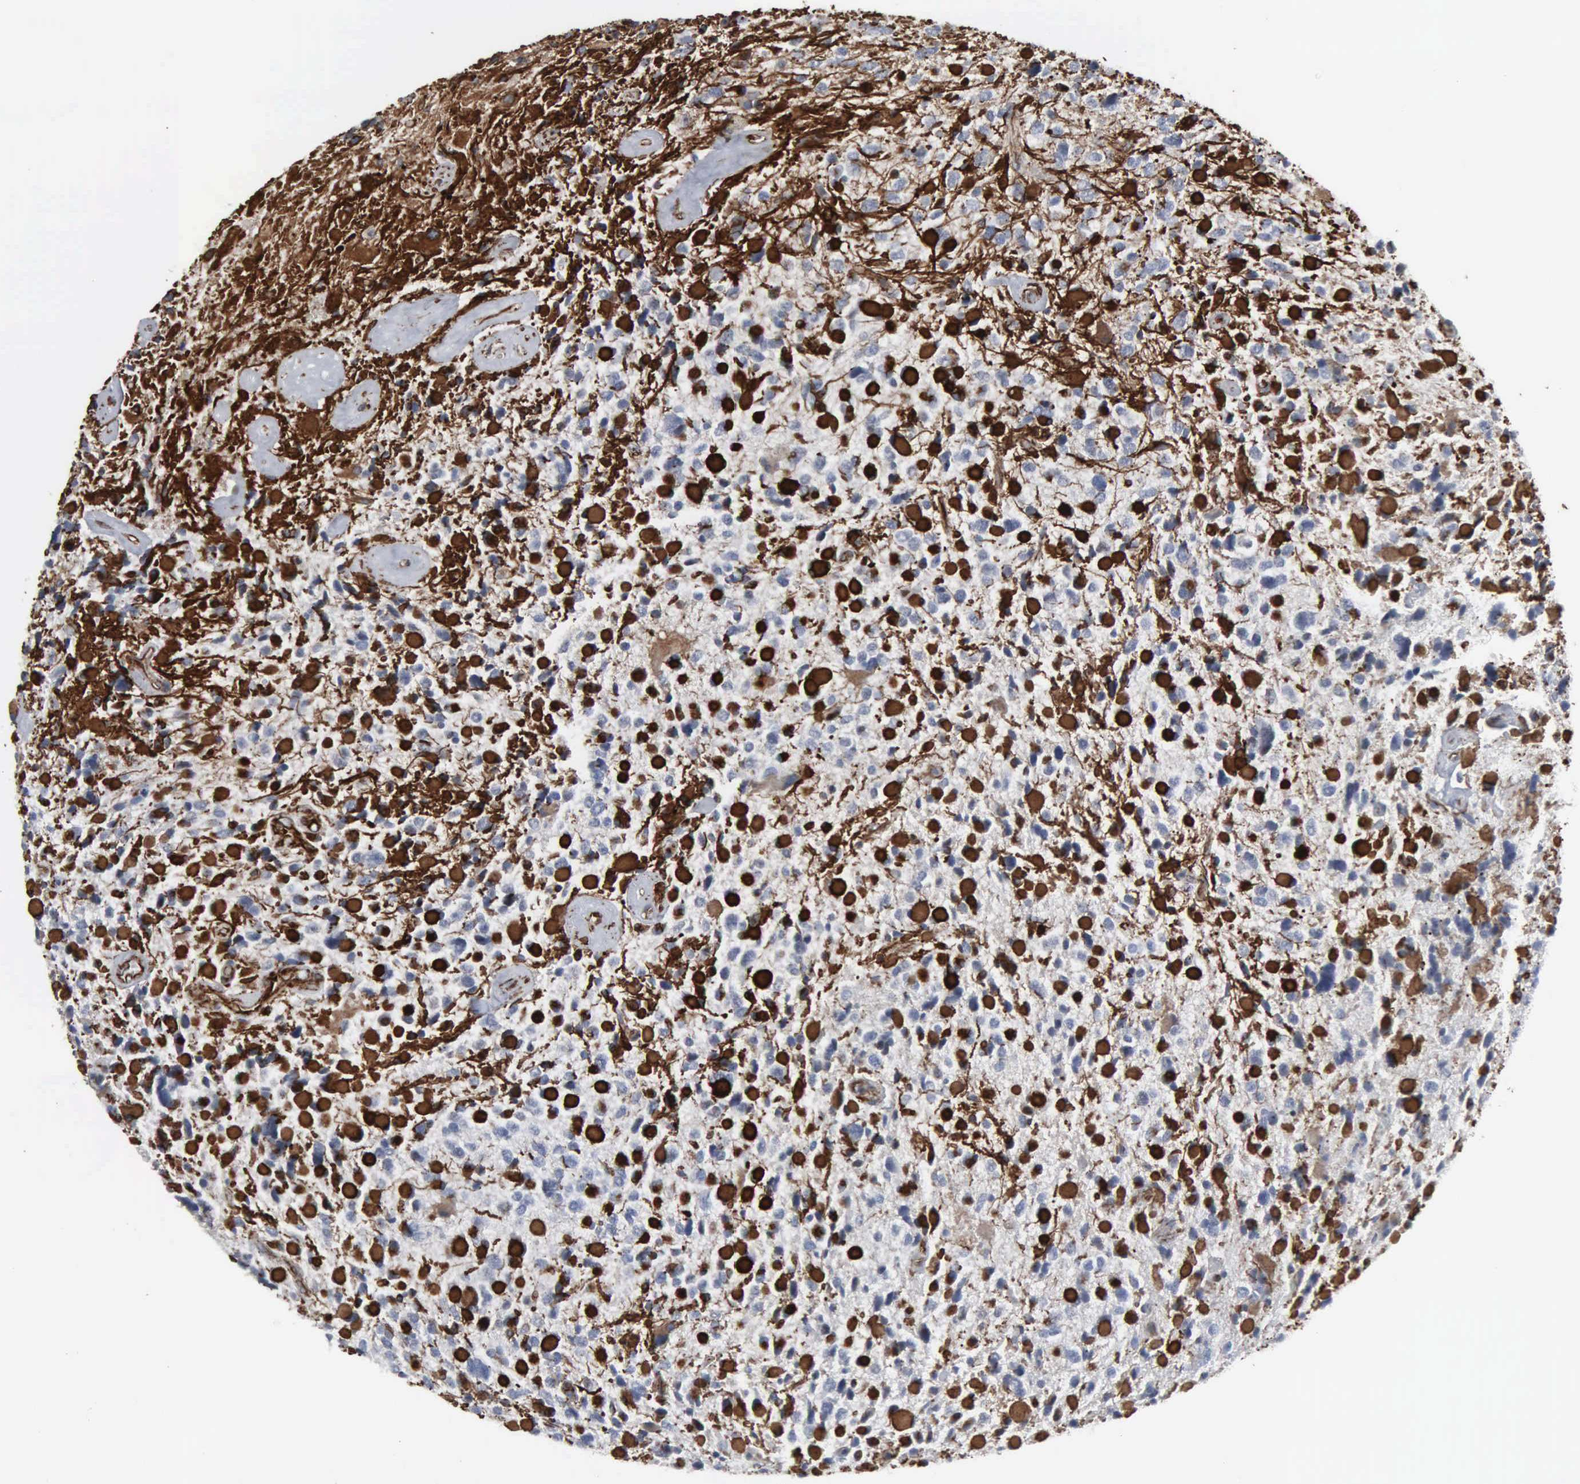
{"staining": {"intensity": "strong", "quantity": "25%-75%", "location": "nuclear"}, "tissue": "glioma", "cell_type": "Tumor cells", "image_type": "cancer", "snomed": [{"axis": "morphology", "description": "Glioma, malignant, High grade"}, {"axis": "topography", "description": "Brain"}], "caption": "Protein expression by IHC shows strong nuclear staining in approximately 25%-75% of tumor cells in malignant glioma (high-grade).", "gene": "CCNE1", "patient": {"sex": "female", "age": 37}}